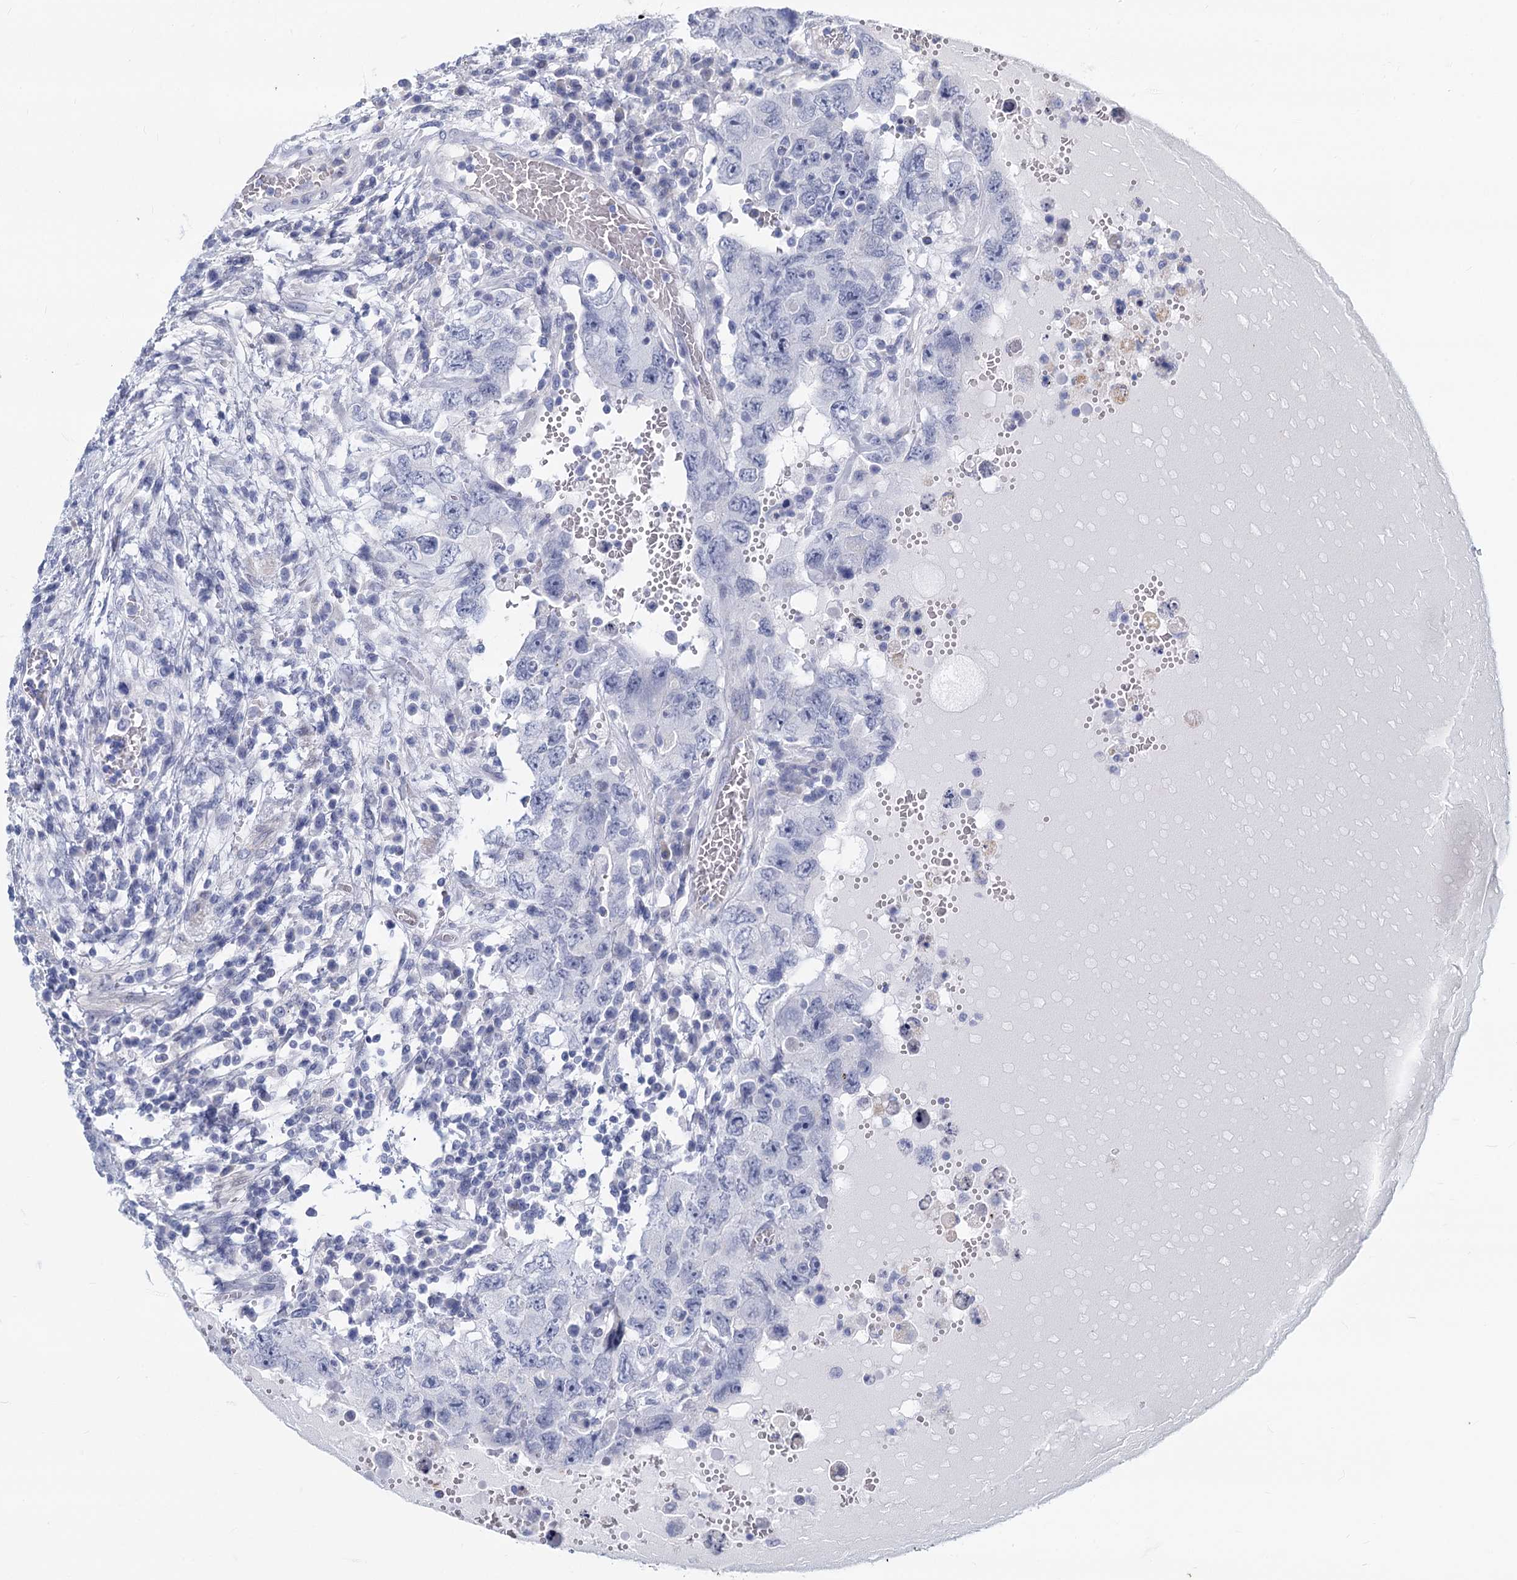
{"staining": {"intensity": "negative", "quantity": "none", "location": "none"}, "tissue": "testis cancer", "cell_type": "Tumor cells", "image_type": "cancer", "snomed": [{"axis": "morphology", "description": "Carcinoma, Embryonal, NOS"}, {"axis": "topography", "description": "Testis"}], "caption": "High magnification brightfield microscopy of testis cancer stained with DAB (3,3'-diaminobenzidine) (brown) and counterstained with hematoxylin (blue): tumor cells show no significant positivity.", "gene": "GSTM3", "patient": {"sex": "male", "age": 26}}